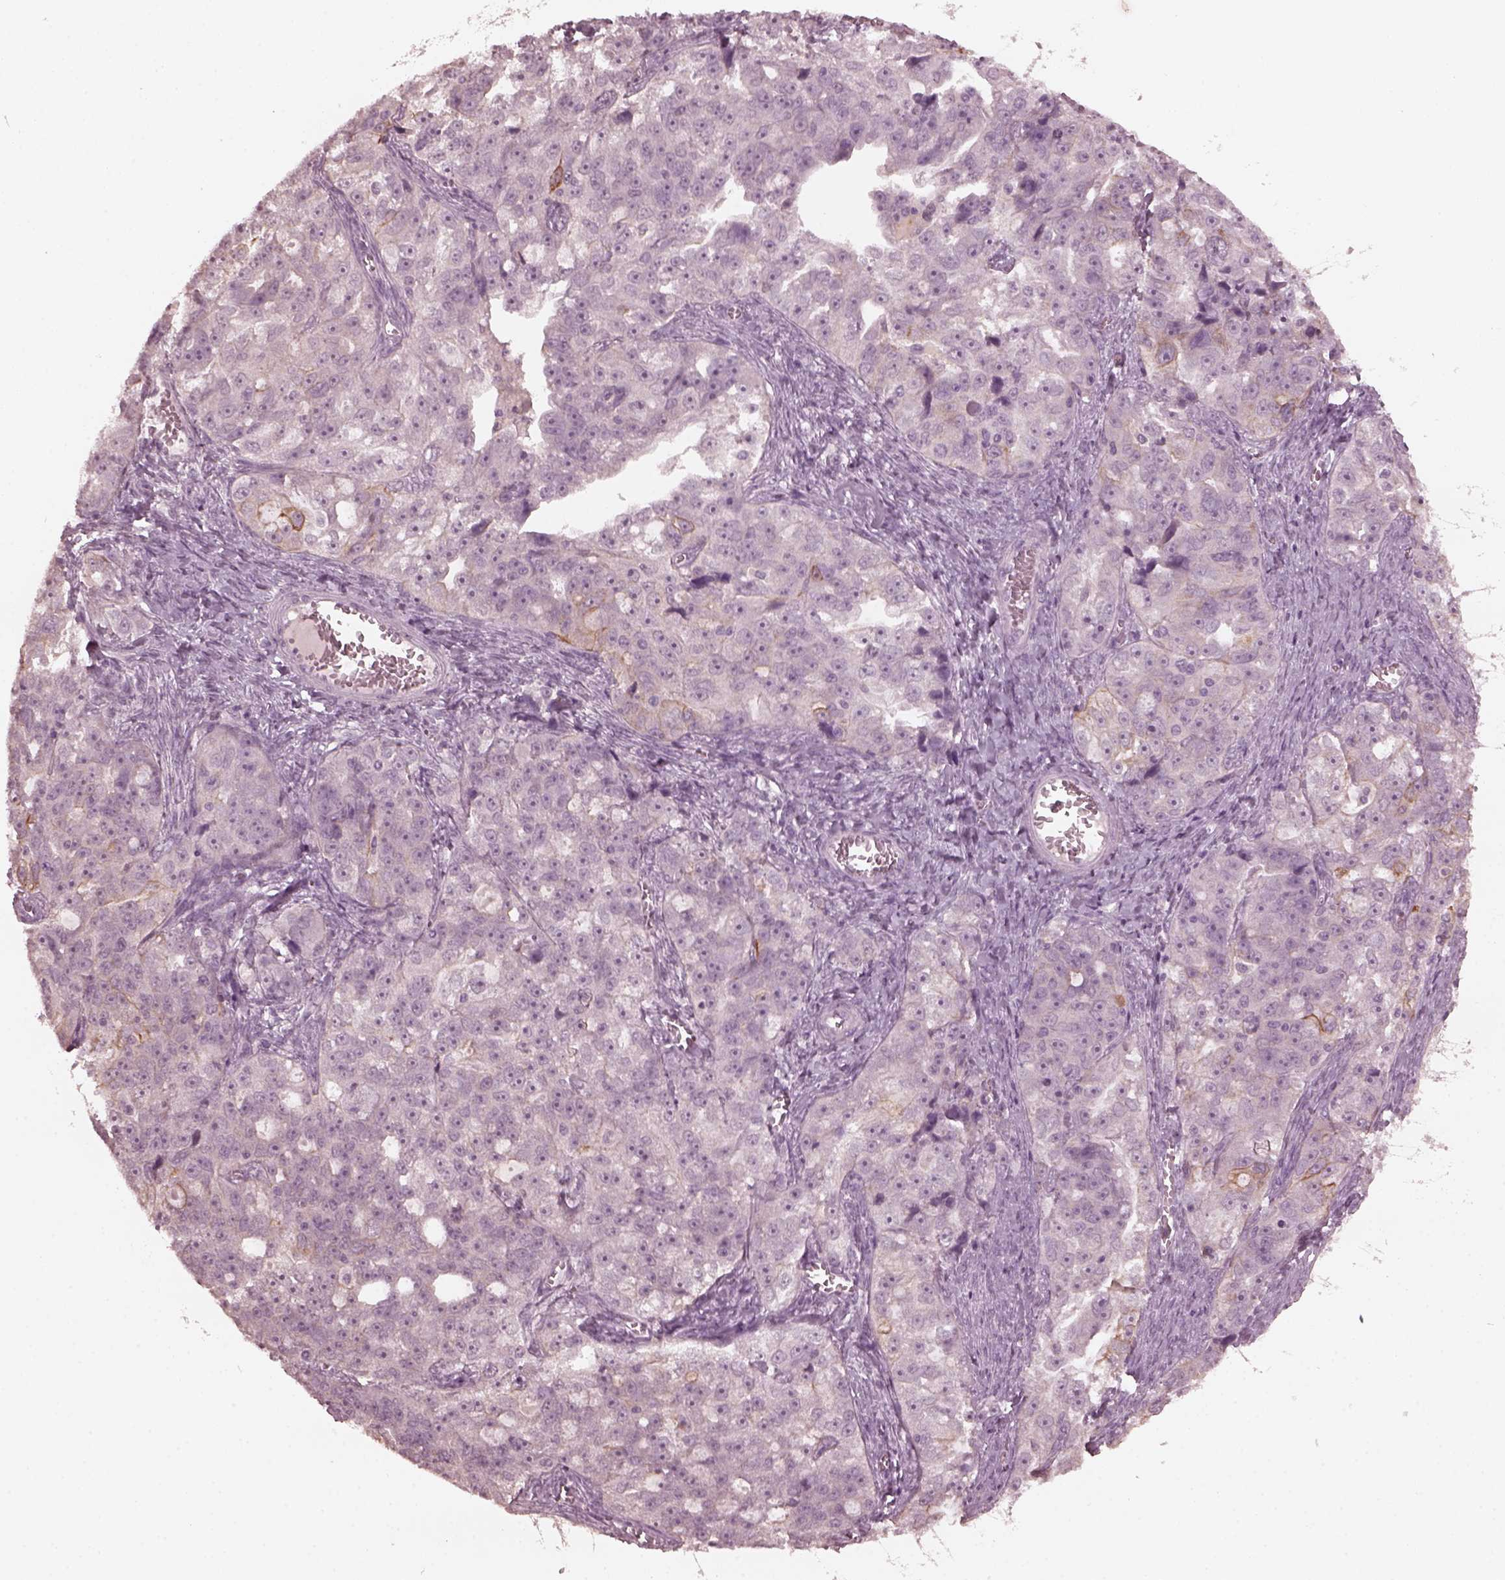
{"staining": {"intensity": "moderate", "quantity": "<25%", "location": "cytoplasmic/membranous"}, "tissue": "ovarian cancer", "cell_type": "Tumor cells", "image_type": "cancer", "snomed": [{"axis": "morphology", "description": "Cystadenocarcinoma, serous, NOS"}, {"axis": "topography", "description": "Ovary"}], "caption": "This is an image of immunohistochemistry (IHC) staining of serous cystadenocarcinoma (ovarian), which shows moderate staining in the cytoplasmic/membranous of tumor cells.", "gene": "KRT79", "patient": {"sex": "female", "age": 51}}